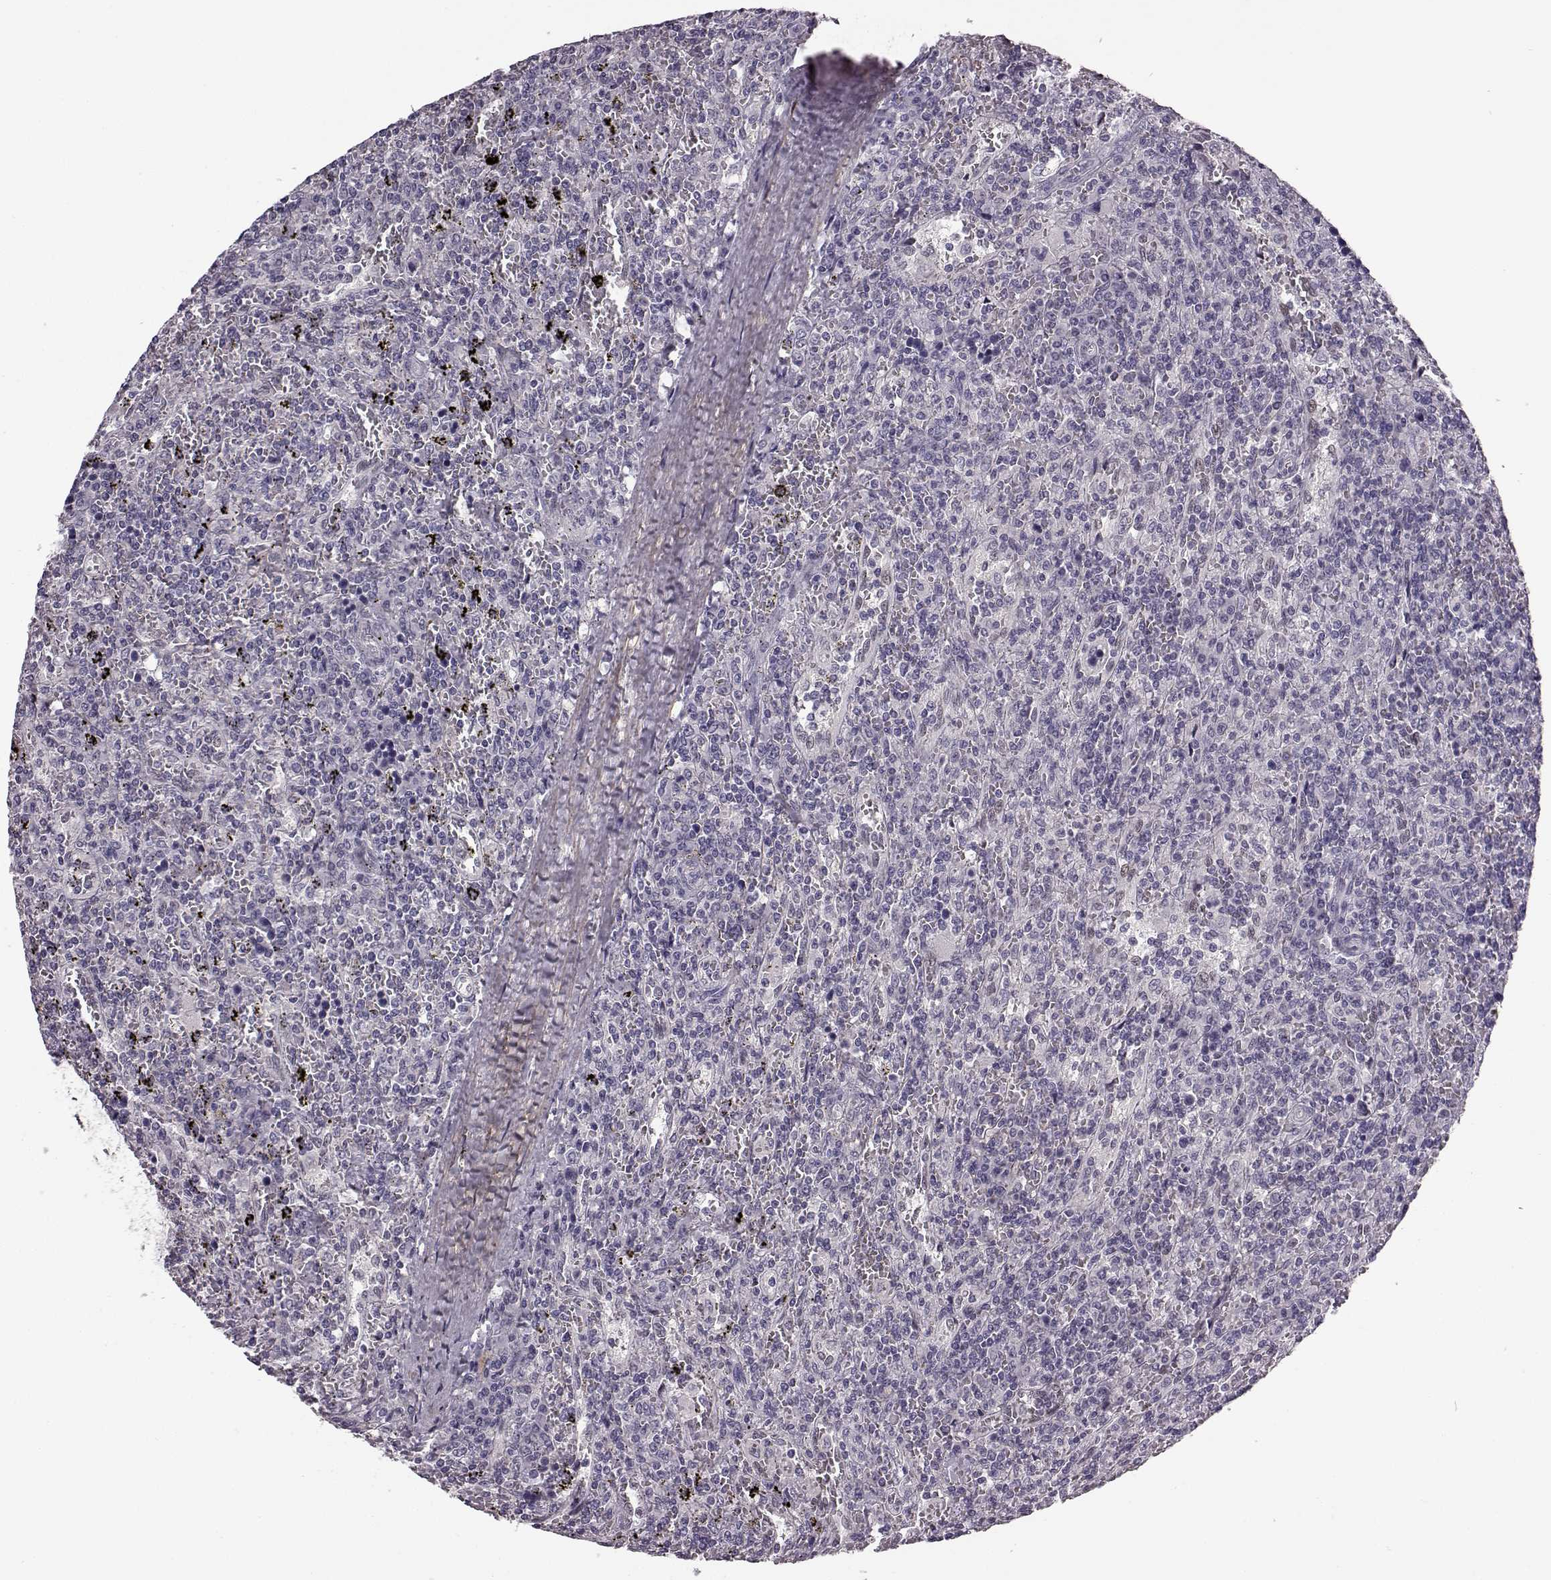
{"staining": {"intensity": "negative", "quantity": "none", "location": "none"}, "tissue": "lymphoma", "cell_type": "Tumor cells", "image_type": "cancer", "snomed": [{"axis": "morphology", "description": "Malignant lymphoma, non-Hodgkin's type, Low grade"}, {"axis": "topography", "description": "Spleen"}], "caption": "Immunohistochemistry (IHC) of human lymphoma exhibits no staining in tumor cells. (Brightfield microscopy of DAB (3,3'-diaminobenzidine) IHC at high magnification).", "gene": "SLCO3A1", "patient": {"sex": "male", "age": 62}}